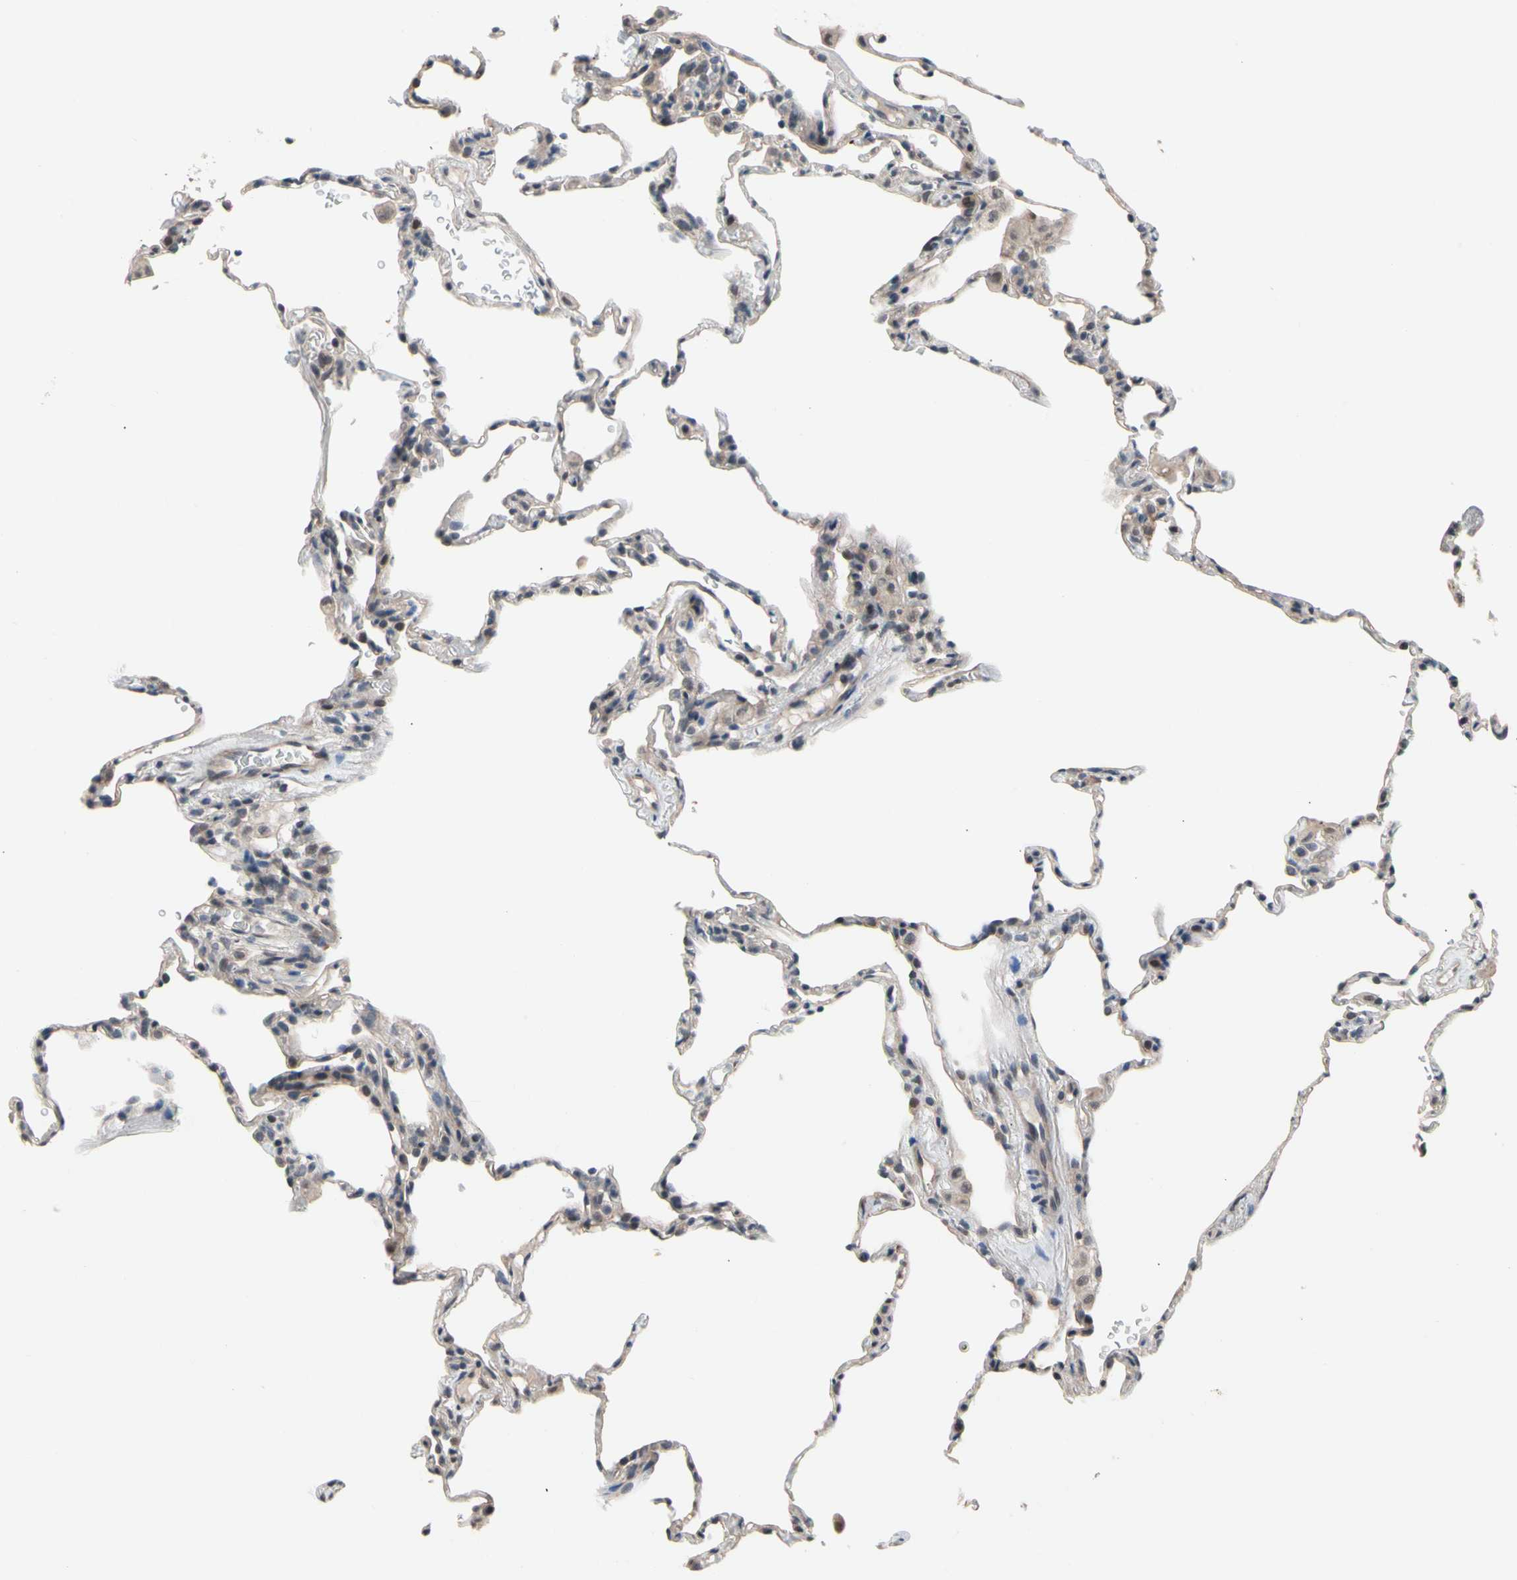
{"staining": {"intensity": "weak", "quantity": "25%-75%", "location": "cytoplasmic/membranous"}, "tissue": "lung", "cell_type": "Alveolar cells", "image_type": "normal", "snomed": [{"axis": "morphology", "description": "Normal tissue, NOS"}, {"axis": "topography", "description": "Lung"}], "caption": "Benign lung shows weak cytoplasmic/membranous positivity in approximately 25%-75% of alveolar cells (Brightfield microscopy of DAB IHC at high magnification)..", "gene": "NGEF", "patient": {"sex": "male", "age": 59}}